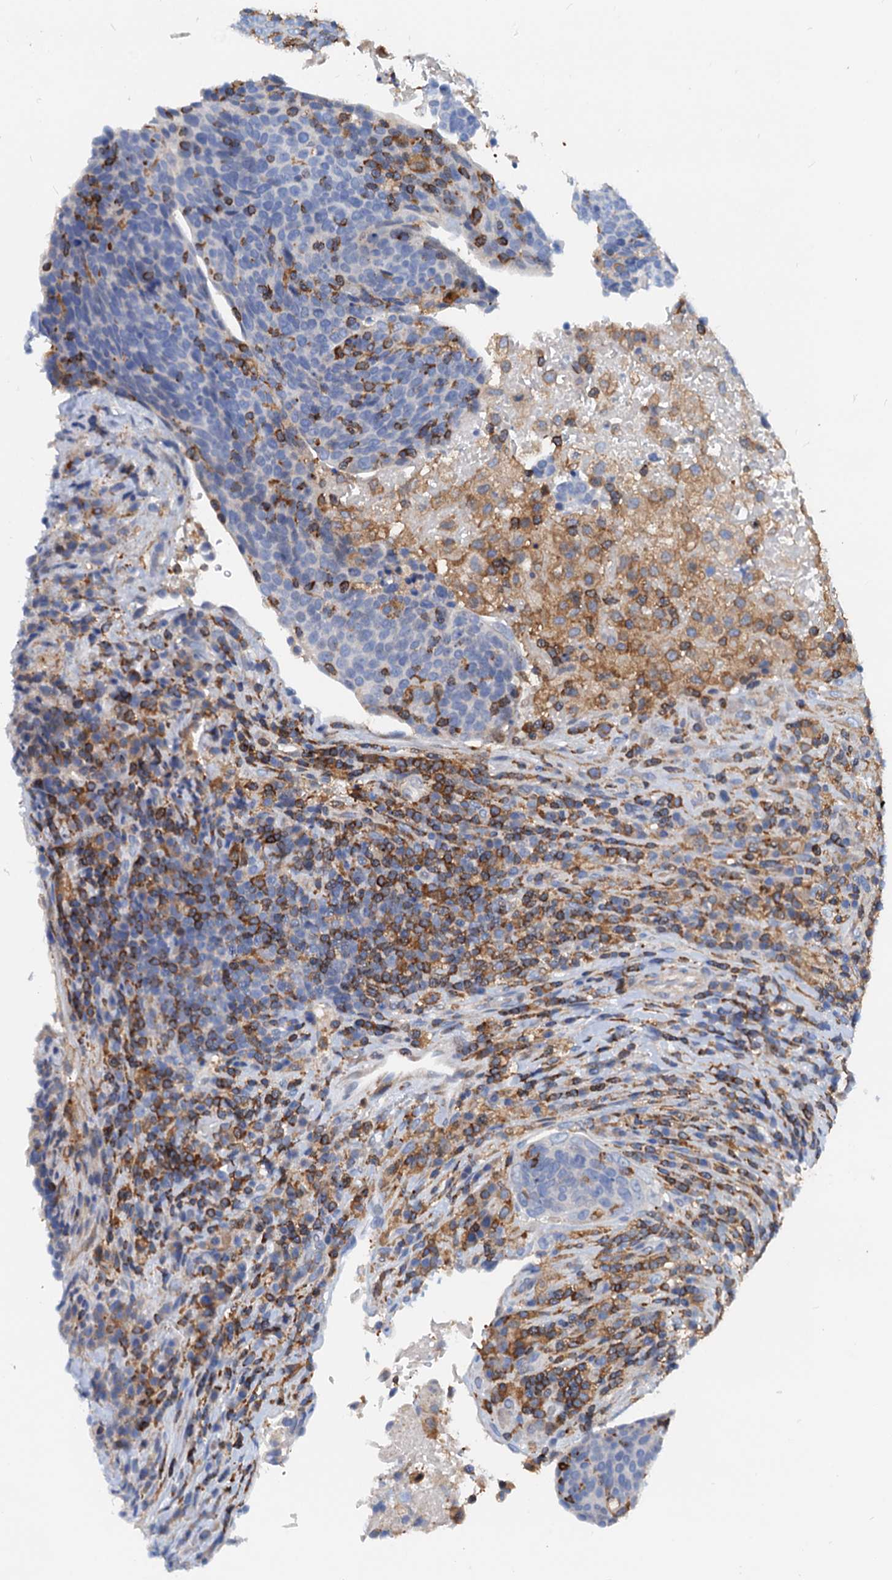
{"staining": {"intensity": "negative", "quantity": "none", "location": "none"}, "tissue": "head and neck cancer", "cell_type": "Tumor cells", "image_type": "cancer", "snomed": [{"axis": "morphology", "description": "Squamous cell carcinoma, NOS"}, {"axis": "morphology", "description": "Squamous cell carcinoma, metastatic, NOS"}, {"axis": "topography", "description": "Lymph node"}, {"axis": "topography", "description": "Head-Neck"}], "caption": "This is an IHC image of metastatic squamous cell carcinoma (head and neck). There is no expression in tumor cells.", "gene": "LCP2", "patient": {"sex": "male", "age": 62}}